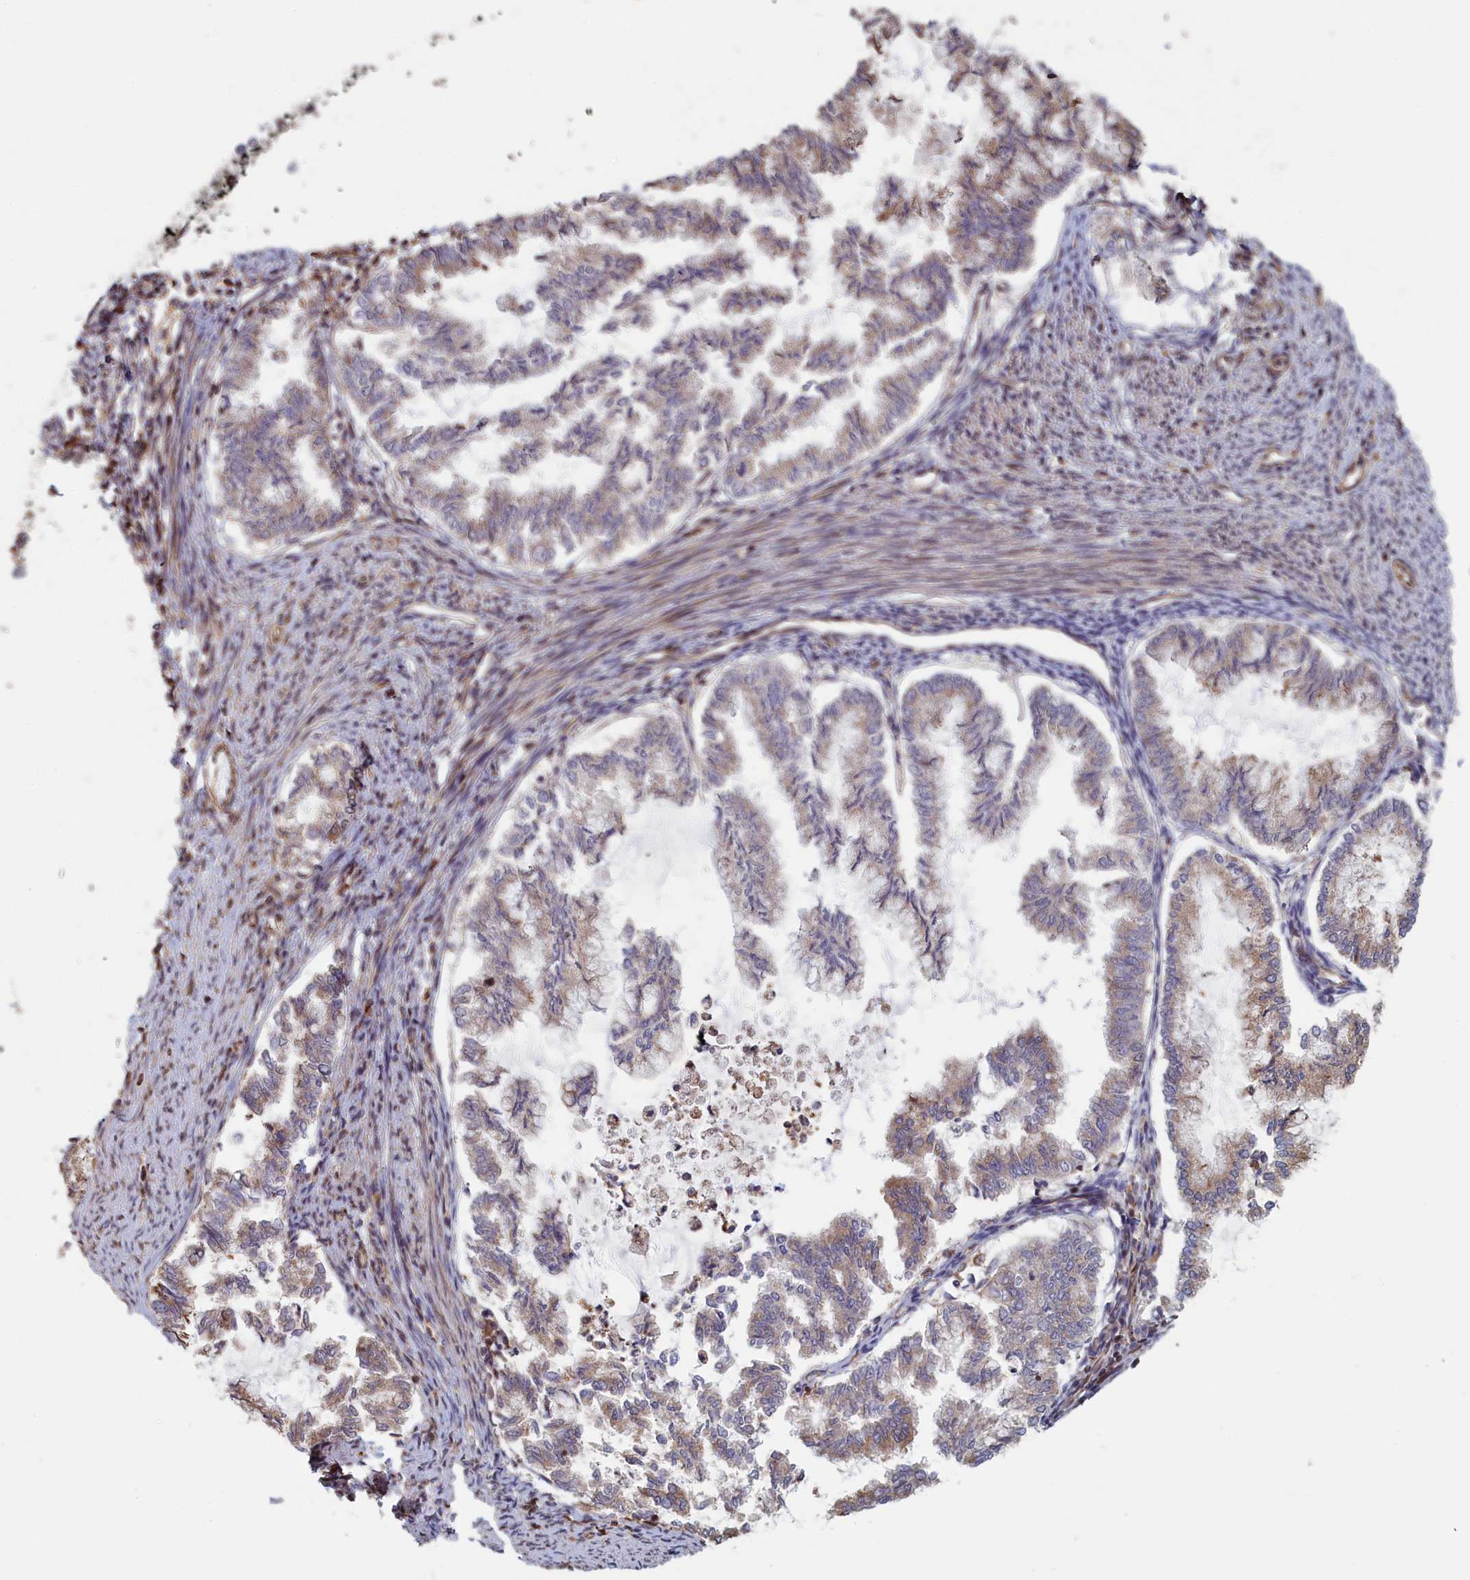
{"staining": {"intensity": "weak", "quantity": "25%-75%", "location": "cytoplasmic/membranous"}, "tissue": "endometrial cancer", "cell_type": "Tumor cells", "image_type": "cancer", "snomed": [{"axis": "morphology", "description": "Adenocarcinoma, NOS"}, {"axis": "topography", "description": "Endometrium"}], "caption": "IHC (DAB (3,3'-diaminobenzidine)) staining of endometrial cancer shows weak cytoplasmic/membranous protein positivity in approximately 25%-75% of tumor cells.", "gene": "RILPL1", "patient": {"sex": "female", "age": 79}}